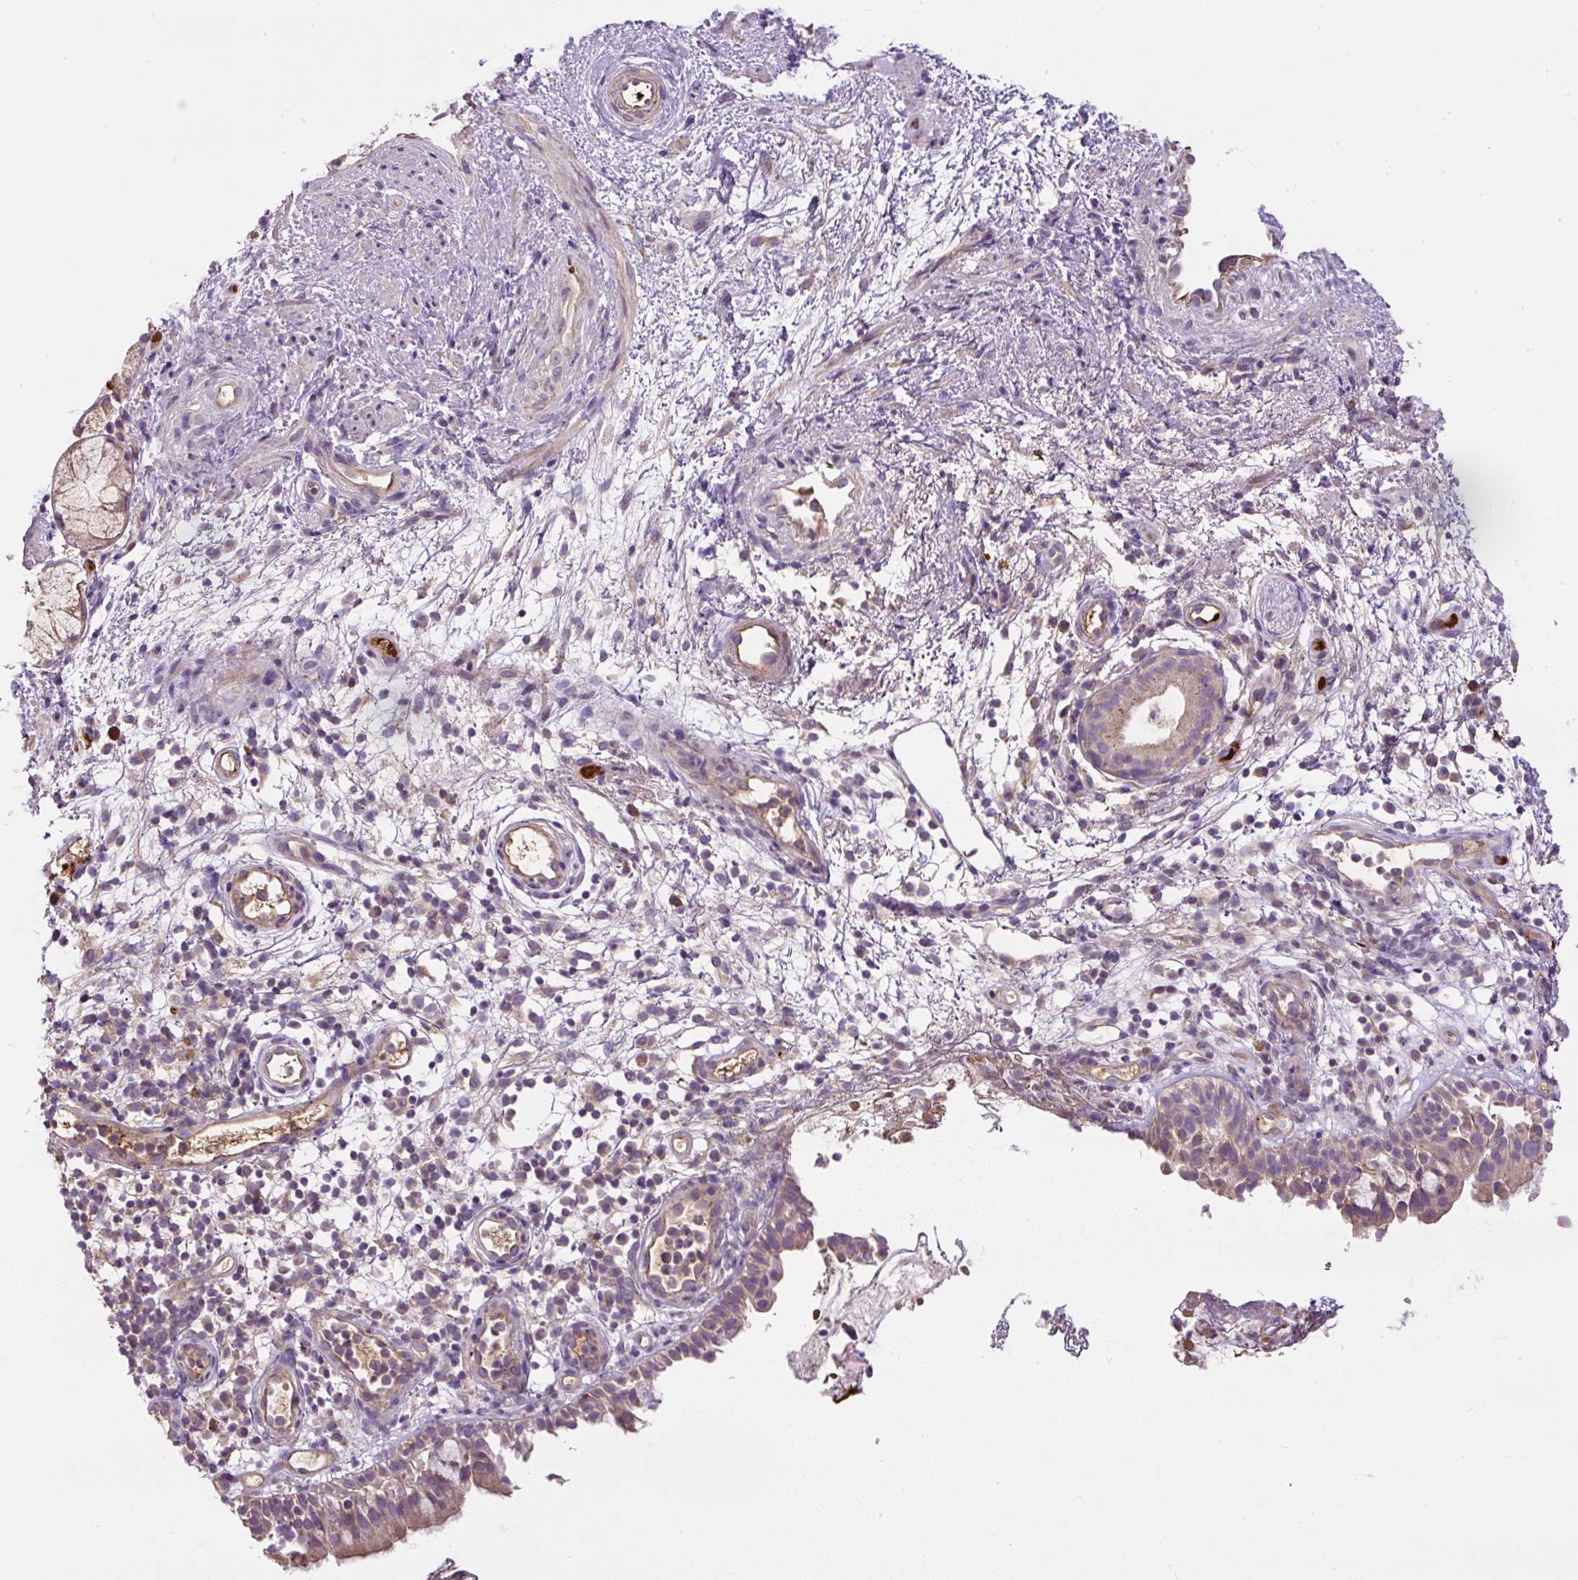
{"staining": {"intensity": "weak", "quantity": "<25%", "location": "cytoplasmic/membranous"}, "tissue": "nasopharynx", "cell_type": "Respiratory epithelial cells", "image_type": "normal", "snomed": [{"axis": "morphology", "description": "Normal tissue, NOS"}, {"axis": "morphology", "description": "Inflammation, NOS"}, {"axis": "topography", "description": "Nasopharynx"}], "caption": "IHC of normal nasopharynx exhibits no expression in respiratory epithelial cells. (IHC, brightfield microscopy, high magnification).", "gene": "CXCL13", "patient": {"sex": "male", "age": 54}}